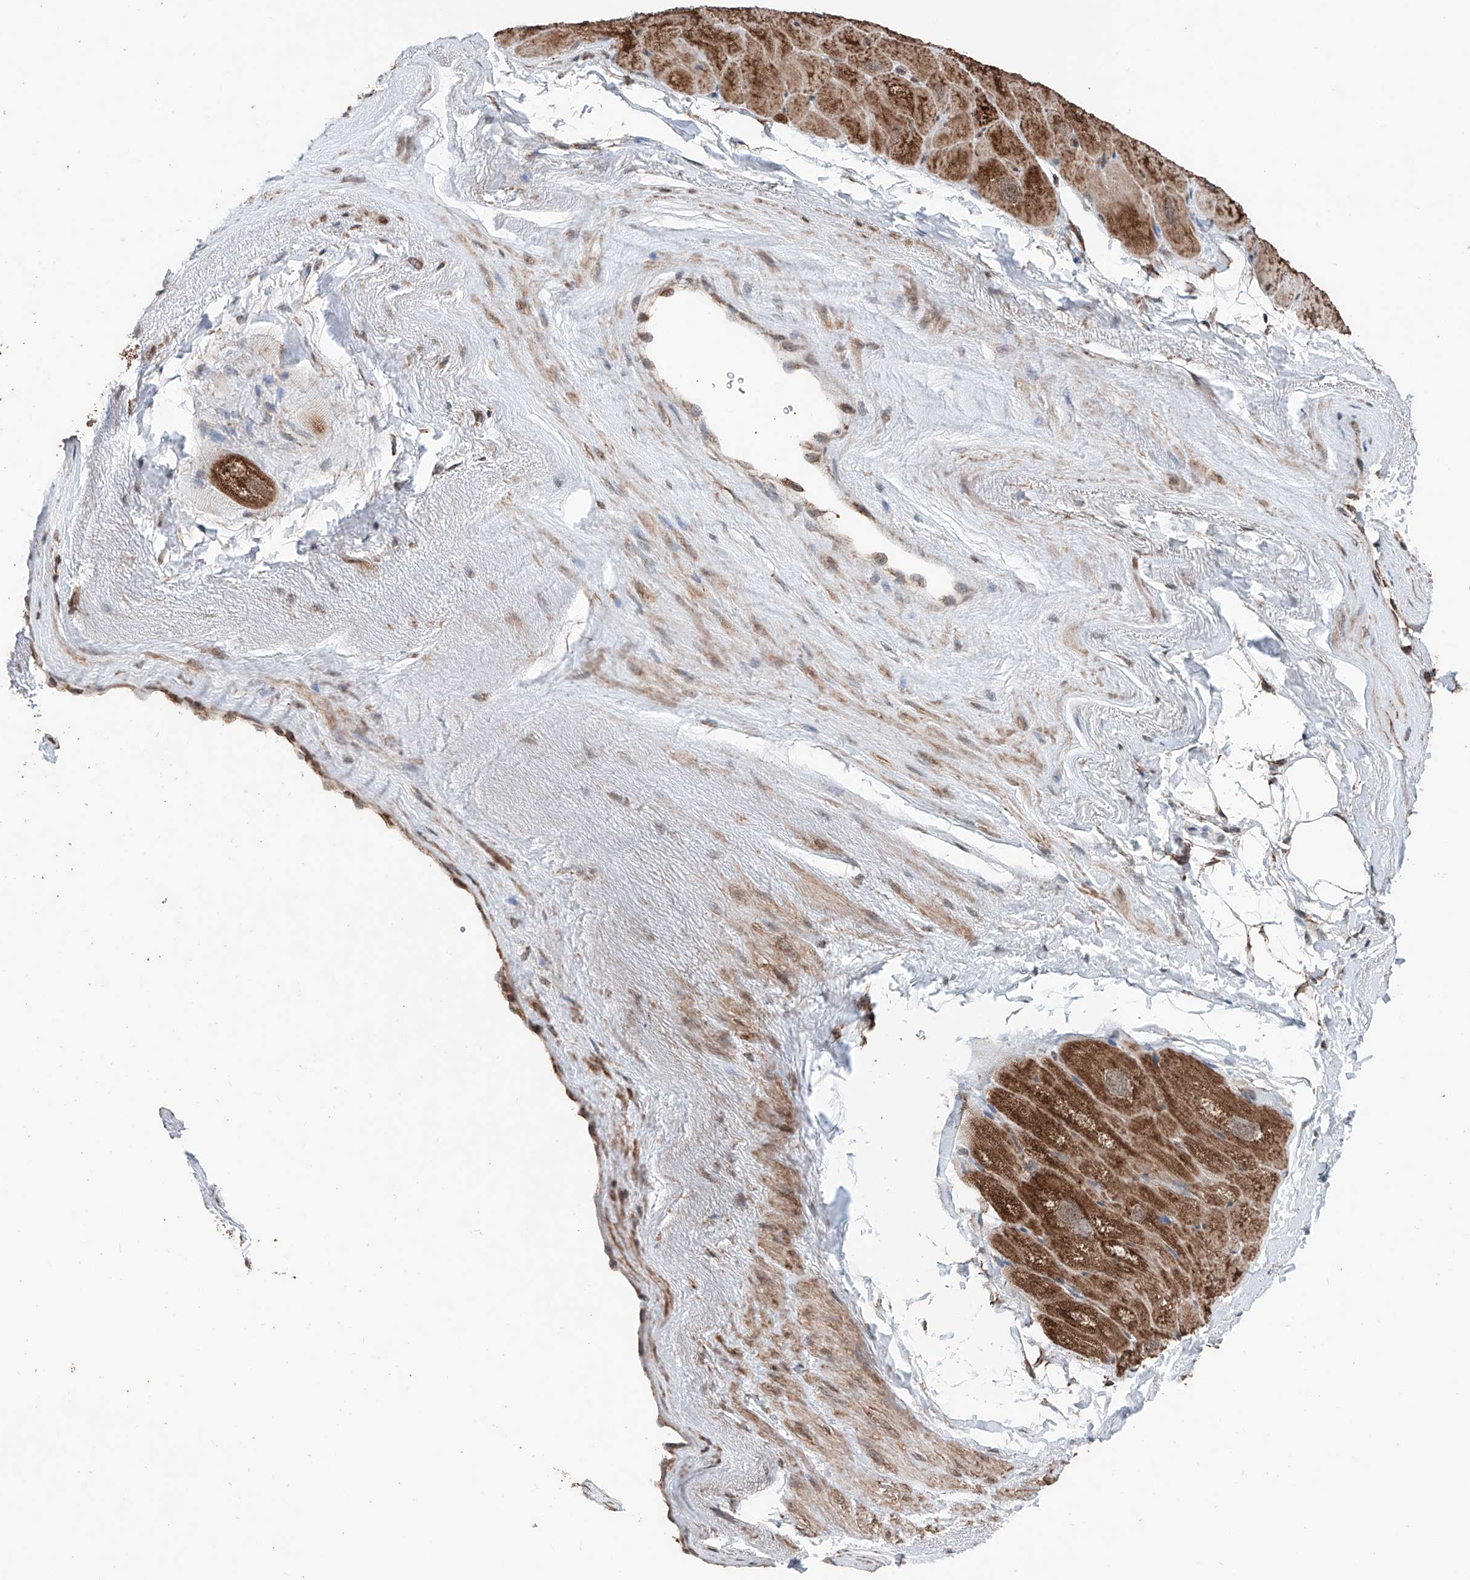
{"staining": {"intensity": "strong", "quantity": ">75%", "location": "cytoplasmic/membranous"}, "tissue": "heart muscle", "cell_type": "Cardiomyocytes", "image_type": "normal", "snomed": [{"axis": "morphology", "description": "Normal tissue, NOS"}, {"axis": "topography", "description": "Heart"}], "caption": "Approximately >75% of cardiomyocytes in unremarkable human heart muscle display strong cytoplasmic/membranous protein expression as visualized by brown immunohistochemical staining.", "gene": "ZNF445", "patient": {"sex": "male", "age": 50}}